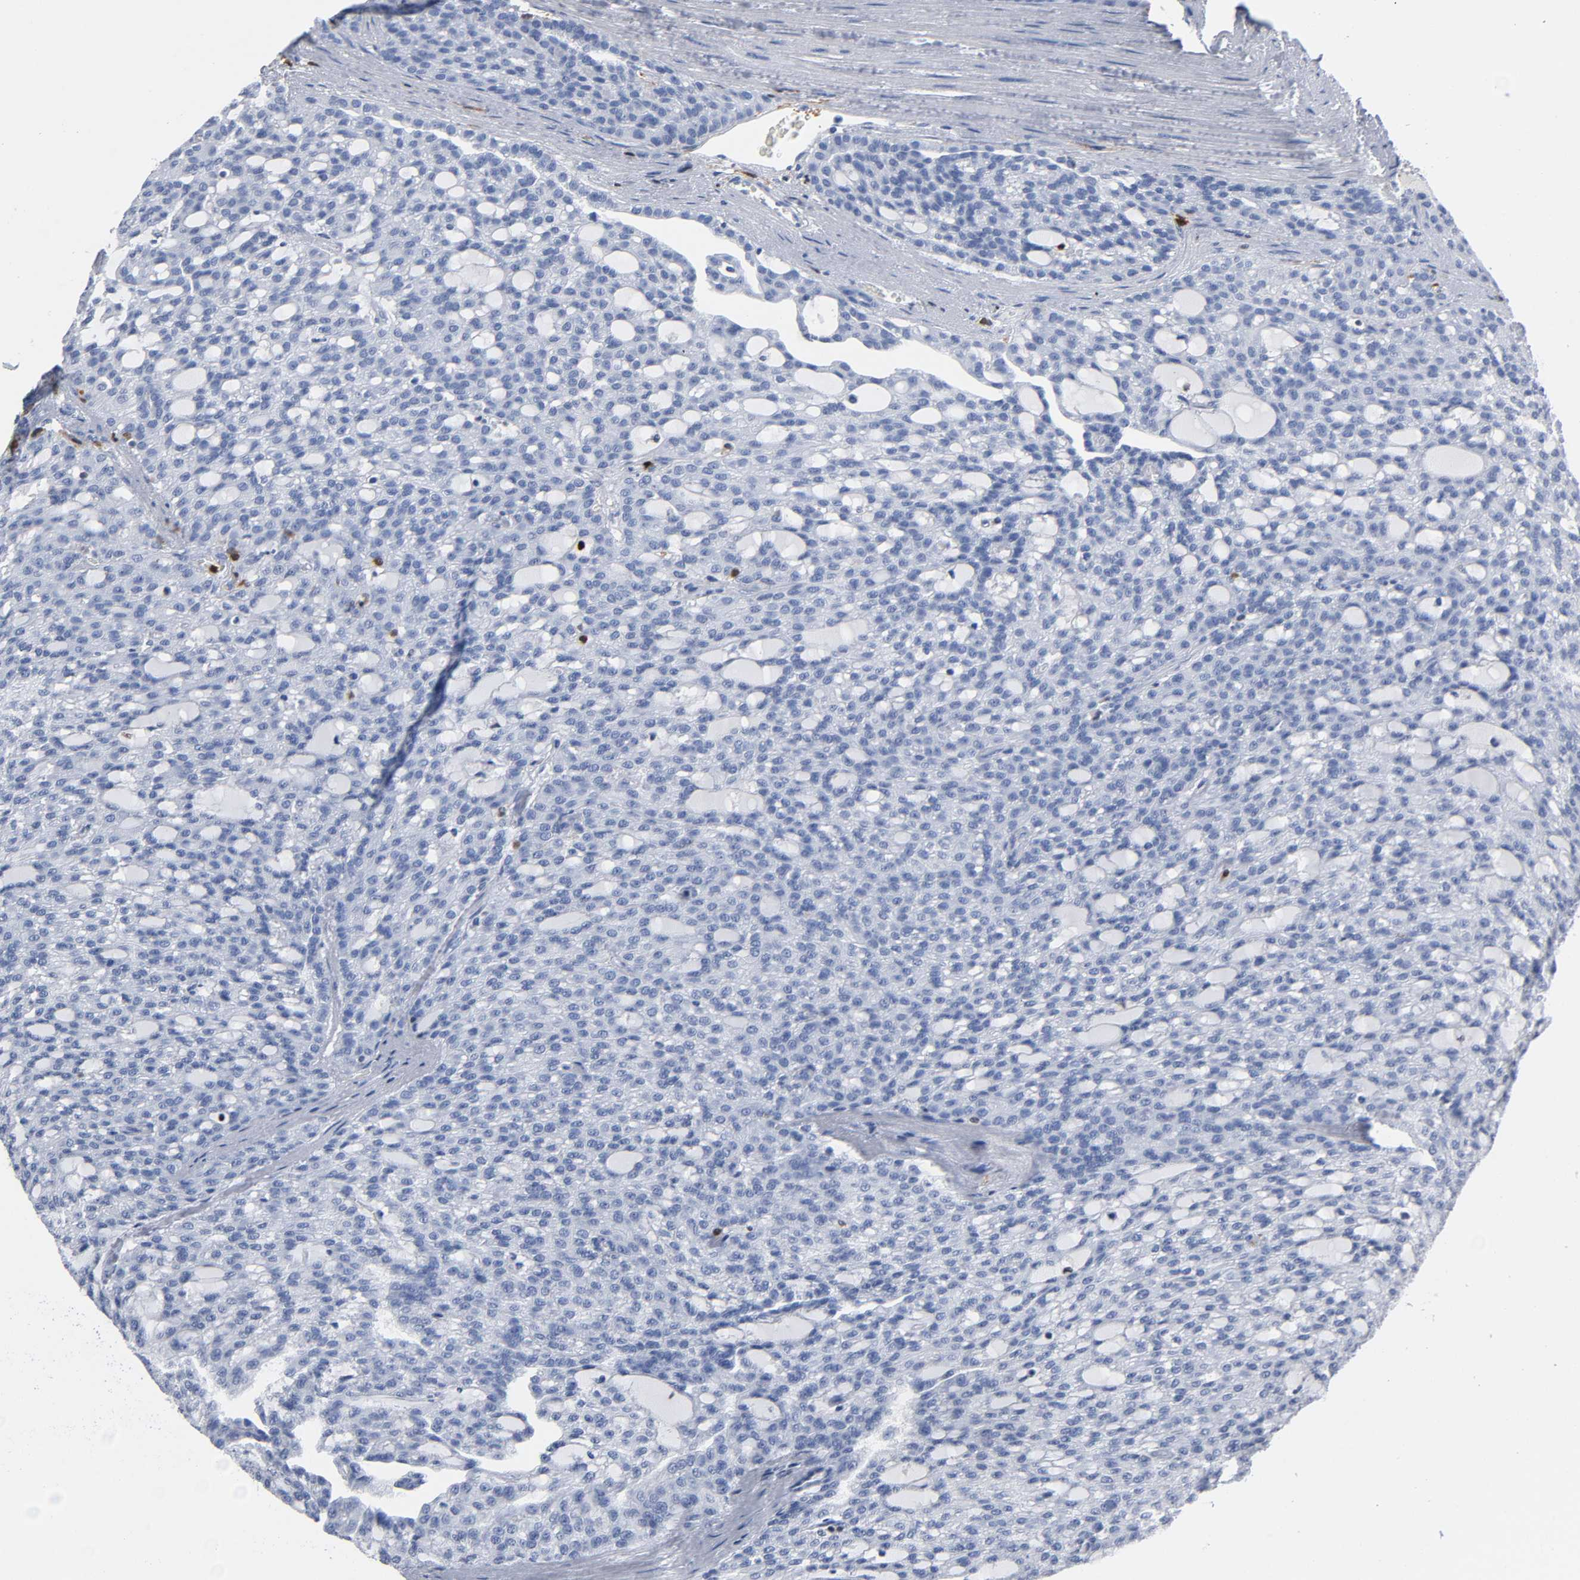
{"staining": {"intensity": "negative", "quantity": "none", "location": "none"}, "tissue": "renal cancer", "cell_type": "Tumor cells", "image_type": "cancer", "snomed": [{"axis": "morphology", "description": "Adenocarcinoma, NOS"}, {"axis": "topography", "description": "Kidney"}], "caption": "IHC photomicrograph of neoplastic tissue: adenocarcinoma (renal) stained with DAB (3,3'-diaminobenzidine) shows no significant protein staining in tumor cells.", "gene": "DOK2", "patient": {"sex": "male", "age": 63}}